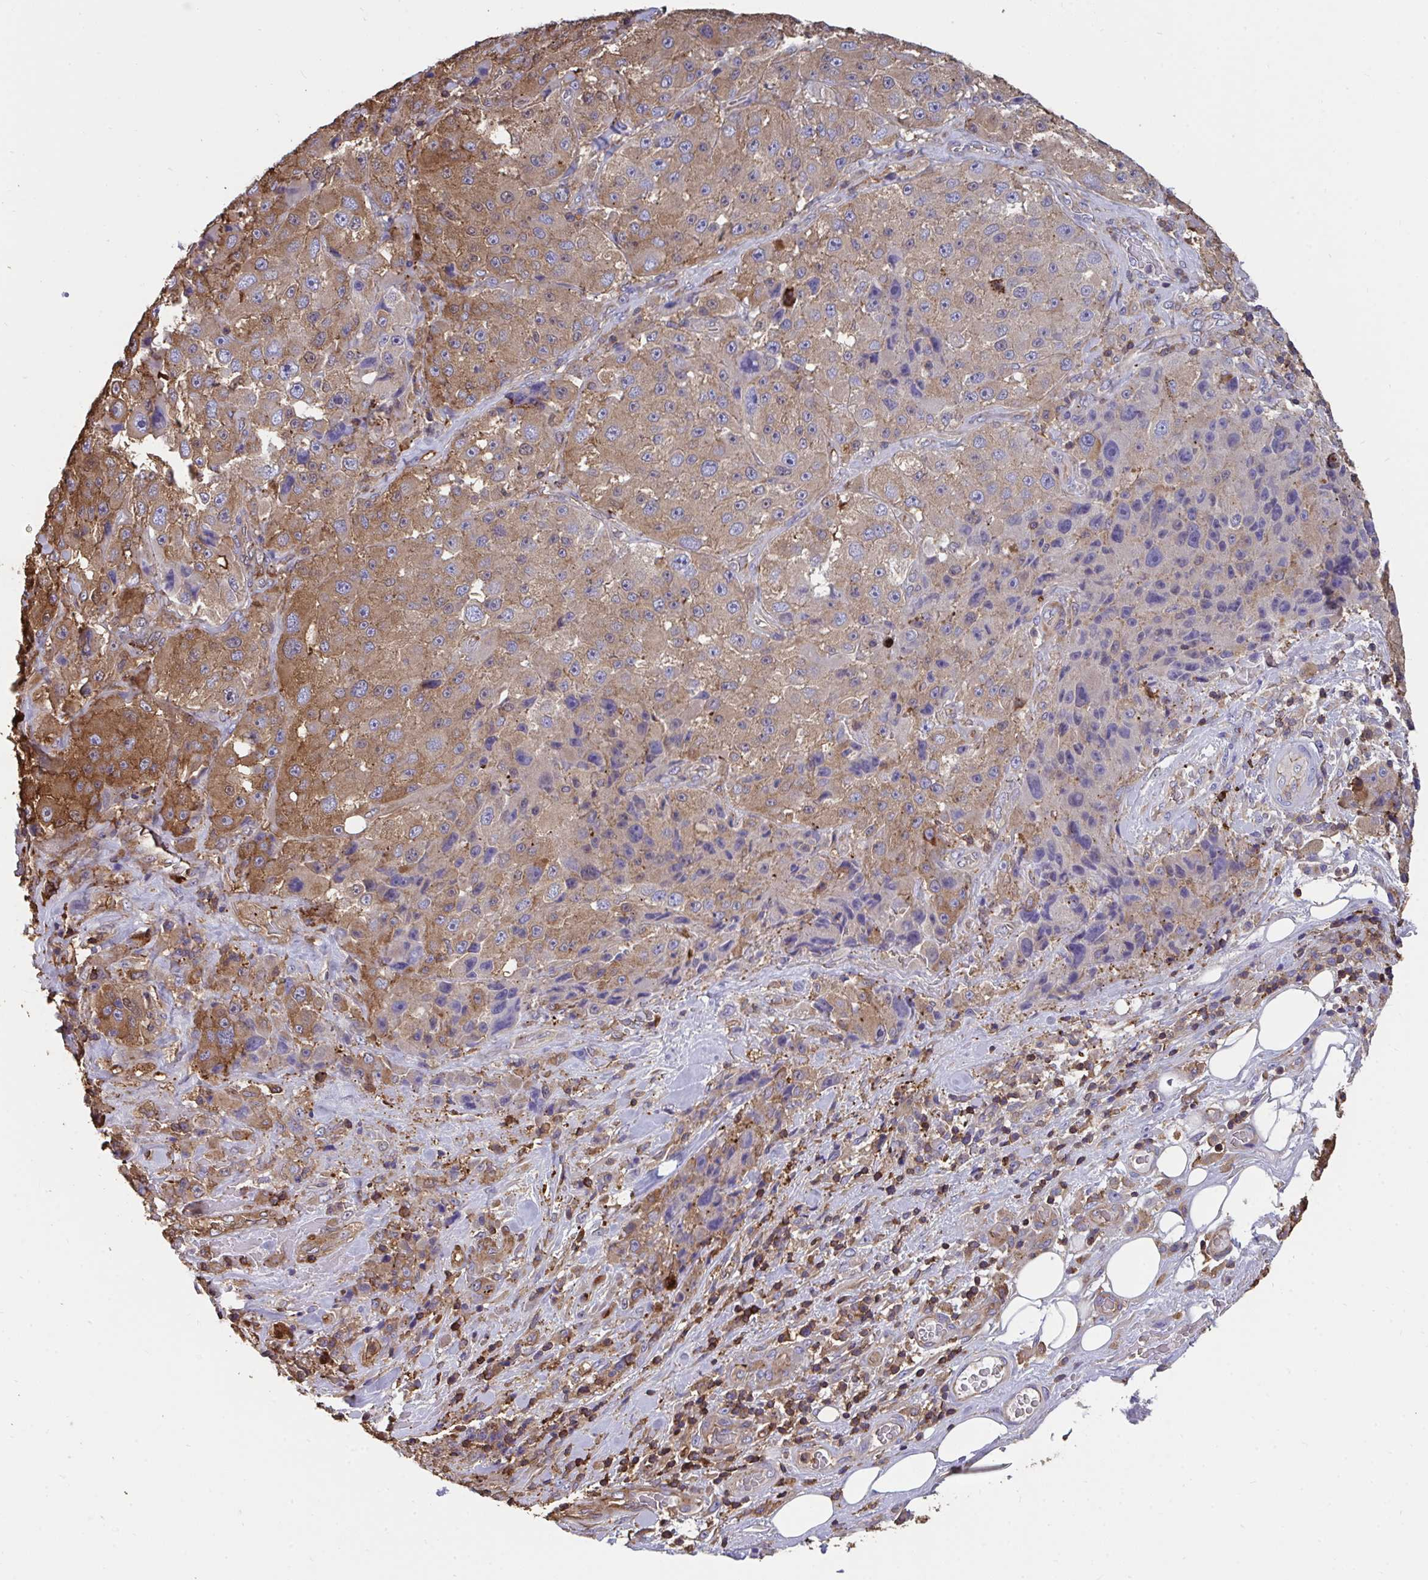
{"staining": {"intensity": "moderate", "quantity": ">75%", "location": "cytoplasmic/membranous"}, "tissue": "melanoma", "cell_type": "Tumor cells", "image_type": "cancer", "snomed": [{"axis": "morphology", "description": "Malignant melanoma, Metastatic site"}, {"axis": "topography", "description": "Lymph node"}], "caption": "This photomicrograph exhibits immunohistochemistry (IHC) staining of malignant melanoma (metastatic site), with medium moderate cytoplasmic/membranous staining in about >75% of tumor cells.", "gene": "CFL1", "patient": {"sex": "male", "age": 62}}